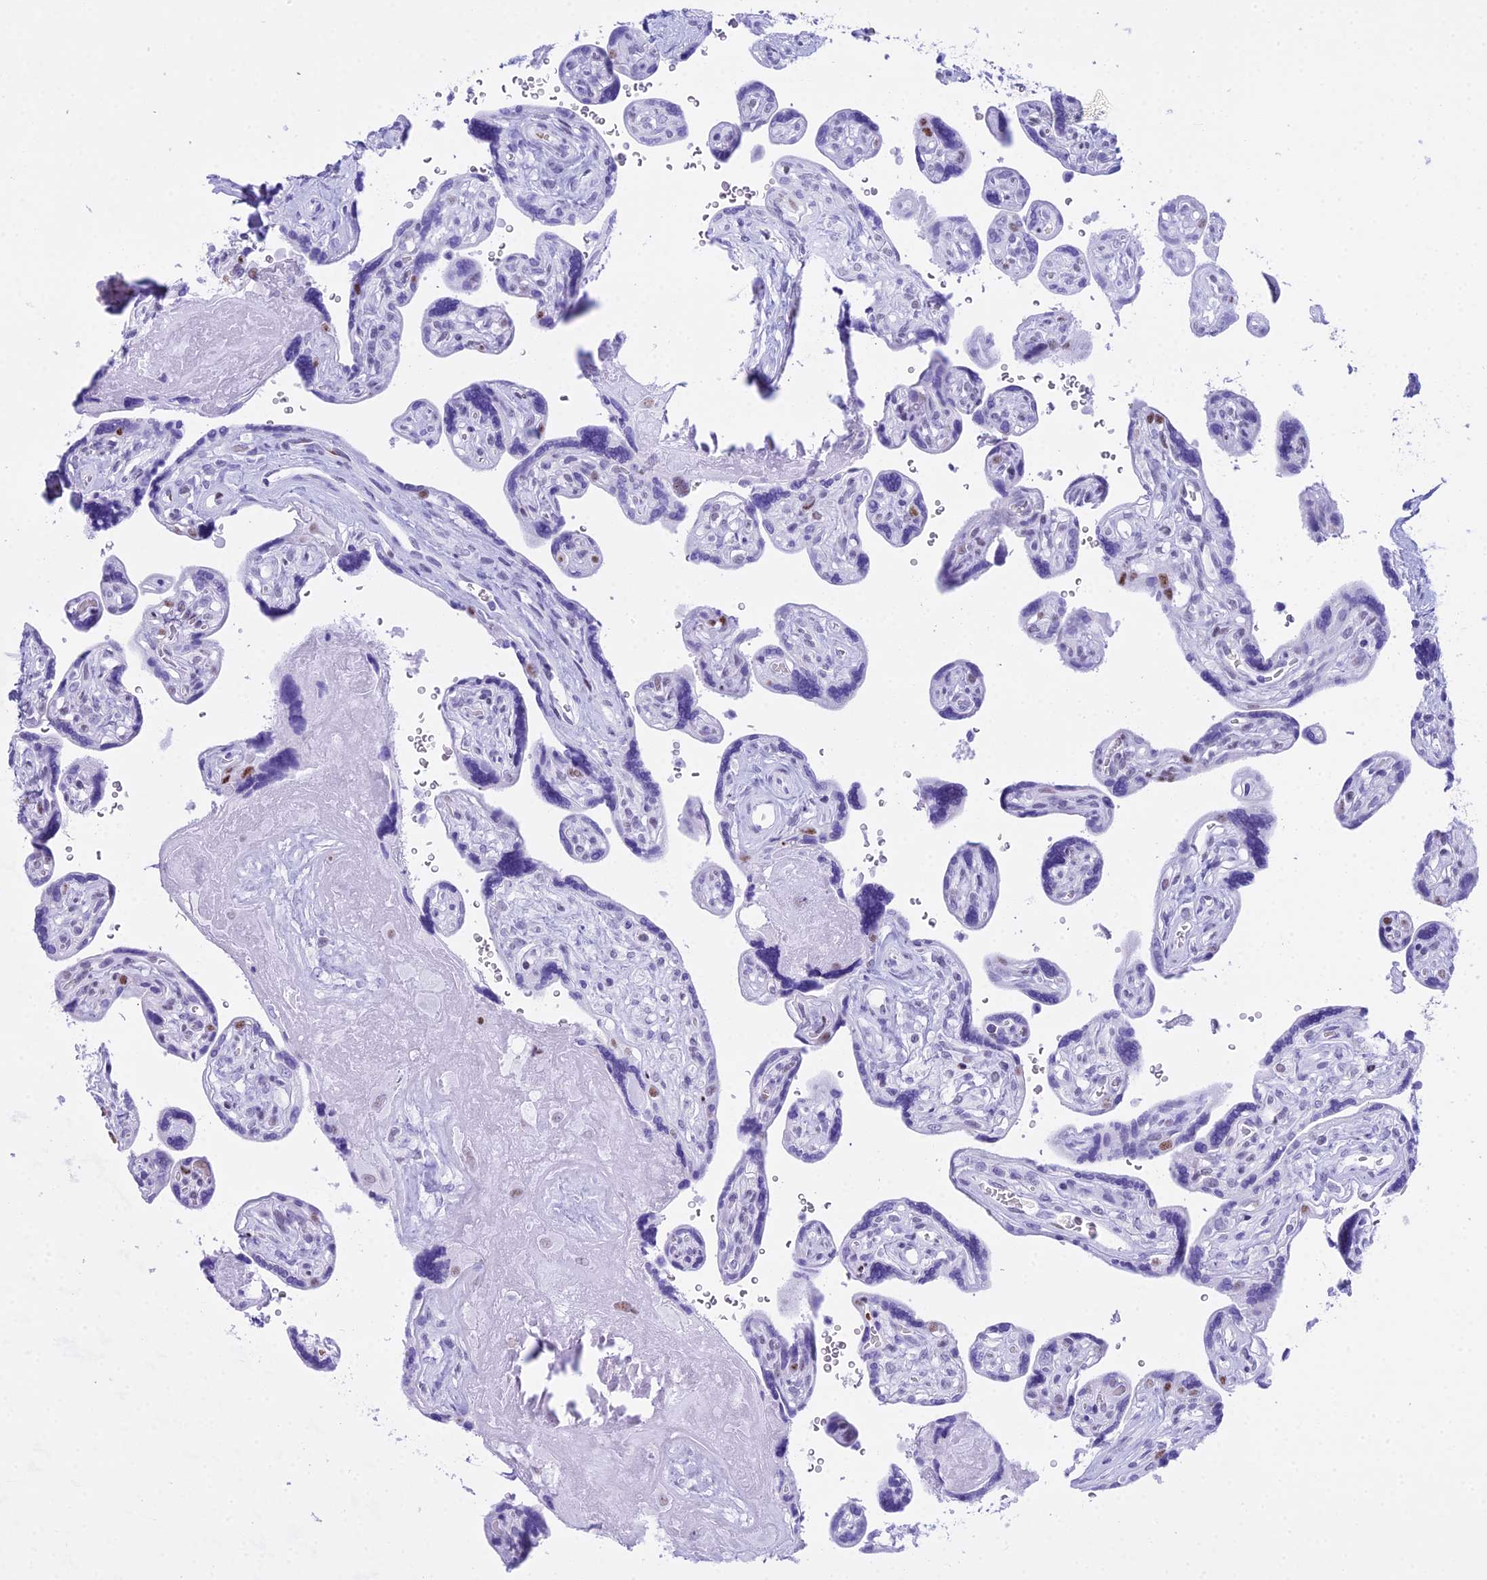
{"staining": {"intensity": "moderate", "quantity": "25%-75%", "location": "nuclear"}, "tissue": "placenta", "cell_type": "Decidual cells", "image_type": "normal", "snomed": [{"axis": "morphology", "description": "Normal tissue, NOS"}, {"axis": "topography", "description": "Placenta"}], "caption": "Brown immunohistochemical staining in unremarkable placenta exhibits moderate nuclear staining in approximately 25%-75% of decidual cells. (Brightfield microscopy of DAB IHC at high magnification).", "gene": "RNPS1", "patient": {"sex": "female", "age": 39}}